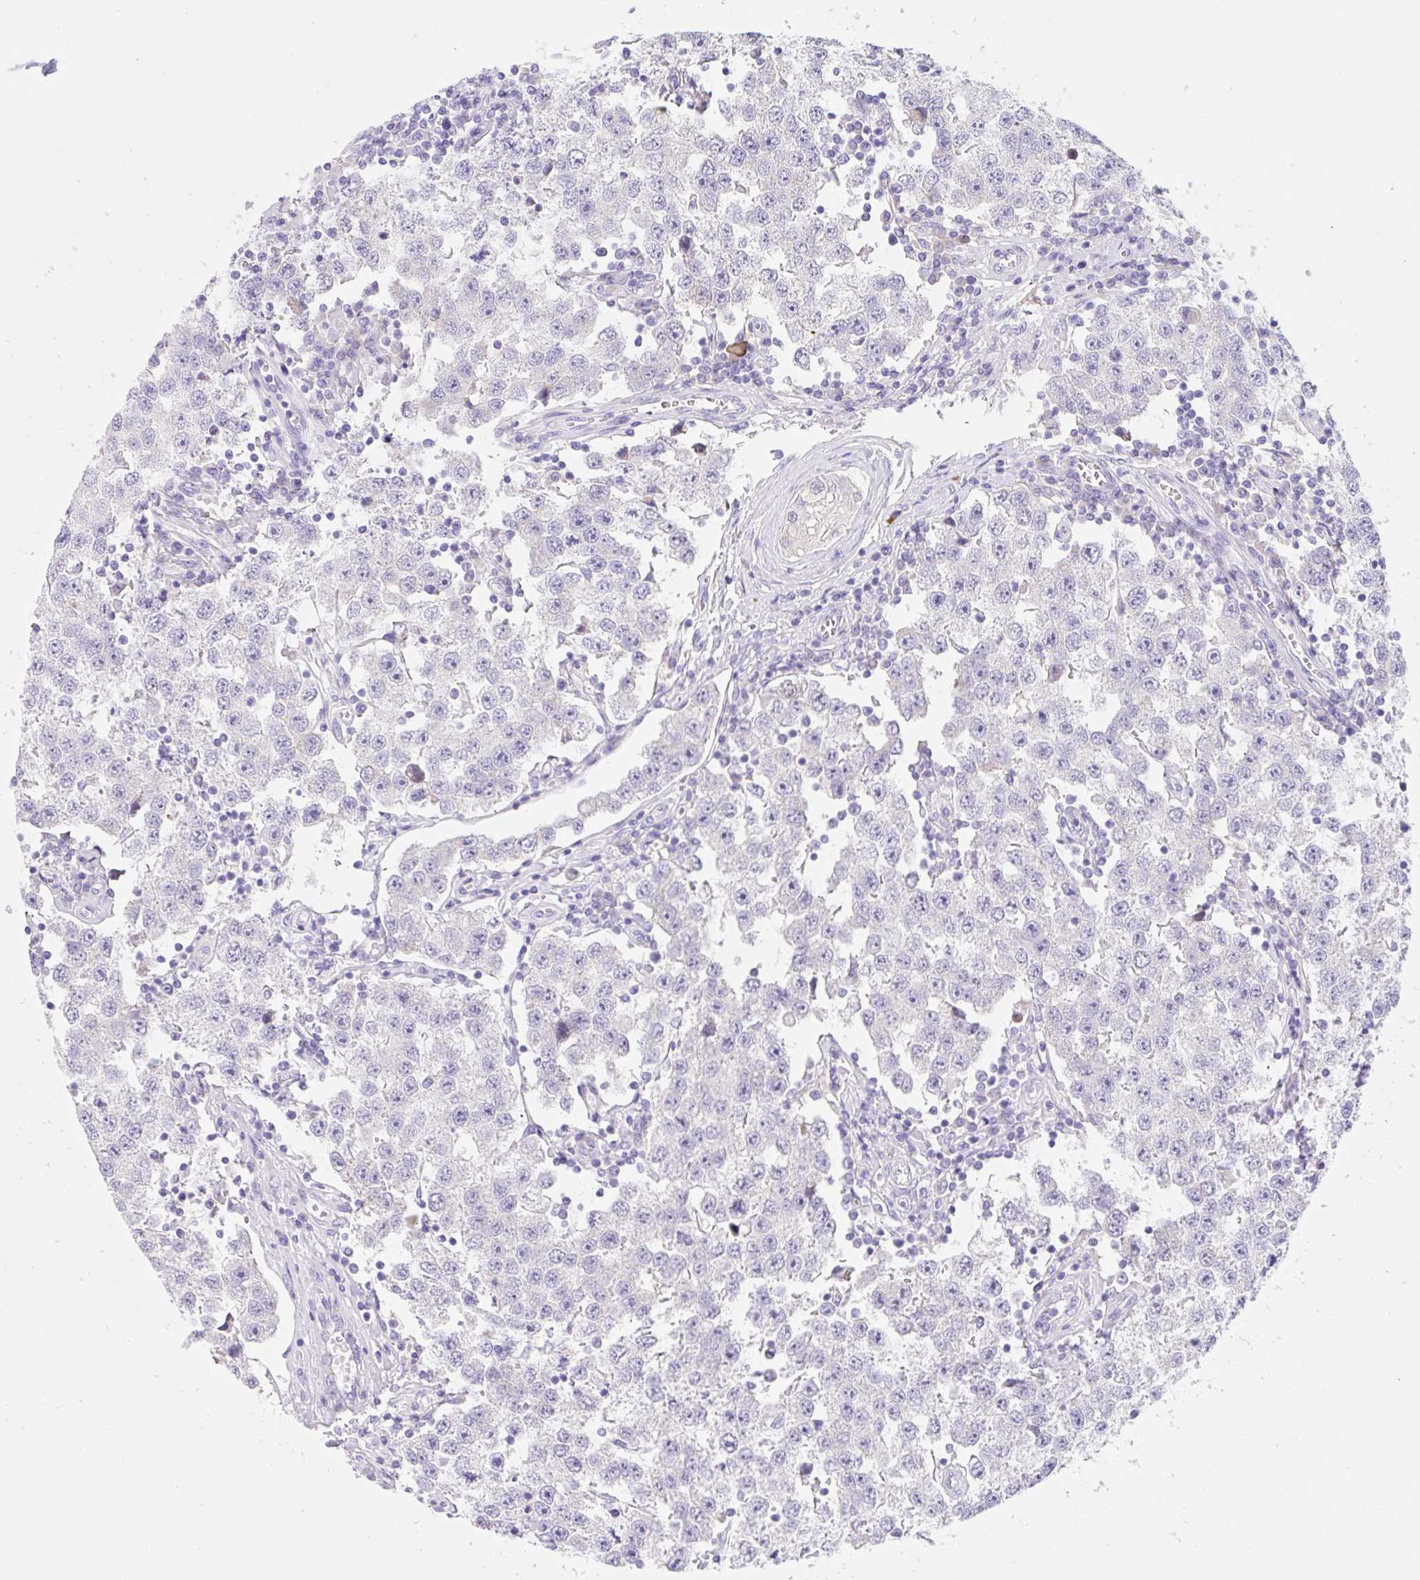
{"staining": {"intensity": "negative", "quantity": "none", "location": "none"}, "tissue": "testis cancer", "cell_type": "Tumor cells", "image_type": "cancer", "snomed": [{"axis": "morphology", "description": "Seminoma, NOS"}, {"axis": "topography", "description": "Testis"}], "caption": "The image demonstrates no staining of tumor cells in testis cancer.", "gene": "KLK8", "patient": {"sex": "male", "age": 34}}